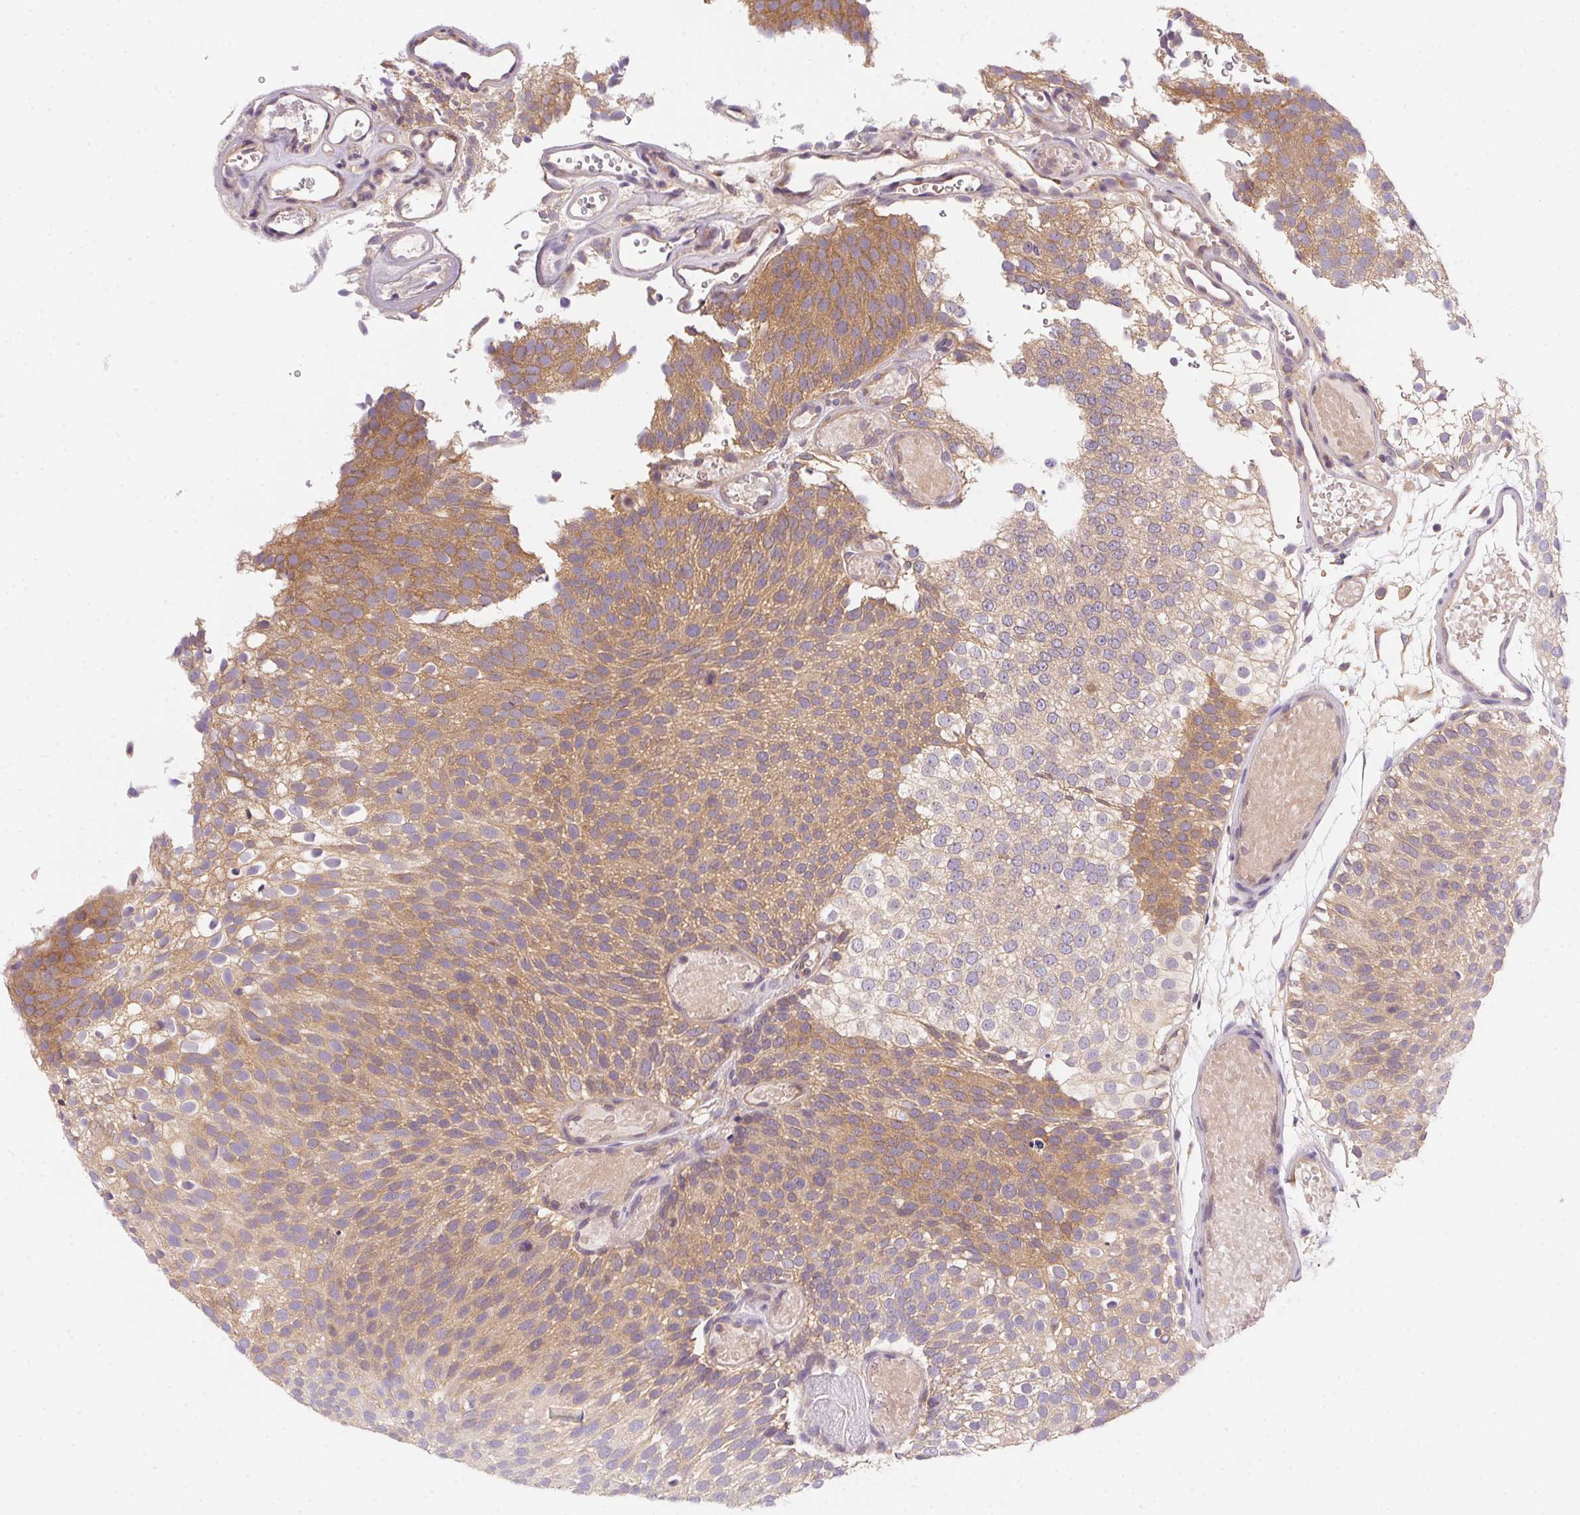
{"staining": {"intensity": "moderate", "quantity": "25%-75%", "location": "cytoplasmic/membranous"}, "tissue": "urothelial cancer", "cell_type": "Tumor cells", "image_type": "cancer", "snomed": [{"axis": "morphology", "description": "Urothelial carcinoma, Low grade"}, {"axis": "topography", "description": "Urinary bladder"}], "caption": "A medium amount of moderate cytoplasmic/membranous expression is present in approximately 25%-75% of tumor cells in urothelial cancer tissue. (DAB IHC with brightfield microscopy, high magnification).", "gene": "PRKAA1", "patient": {"sex": "male", "age": 78}}